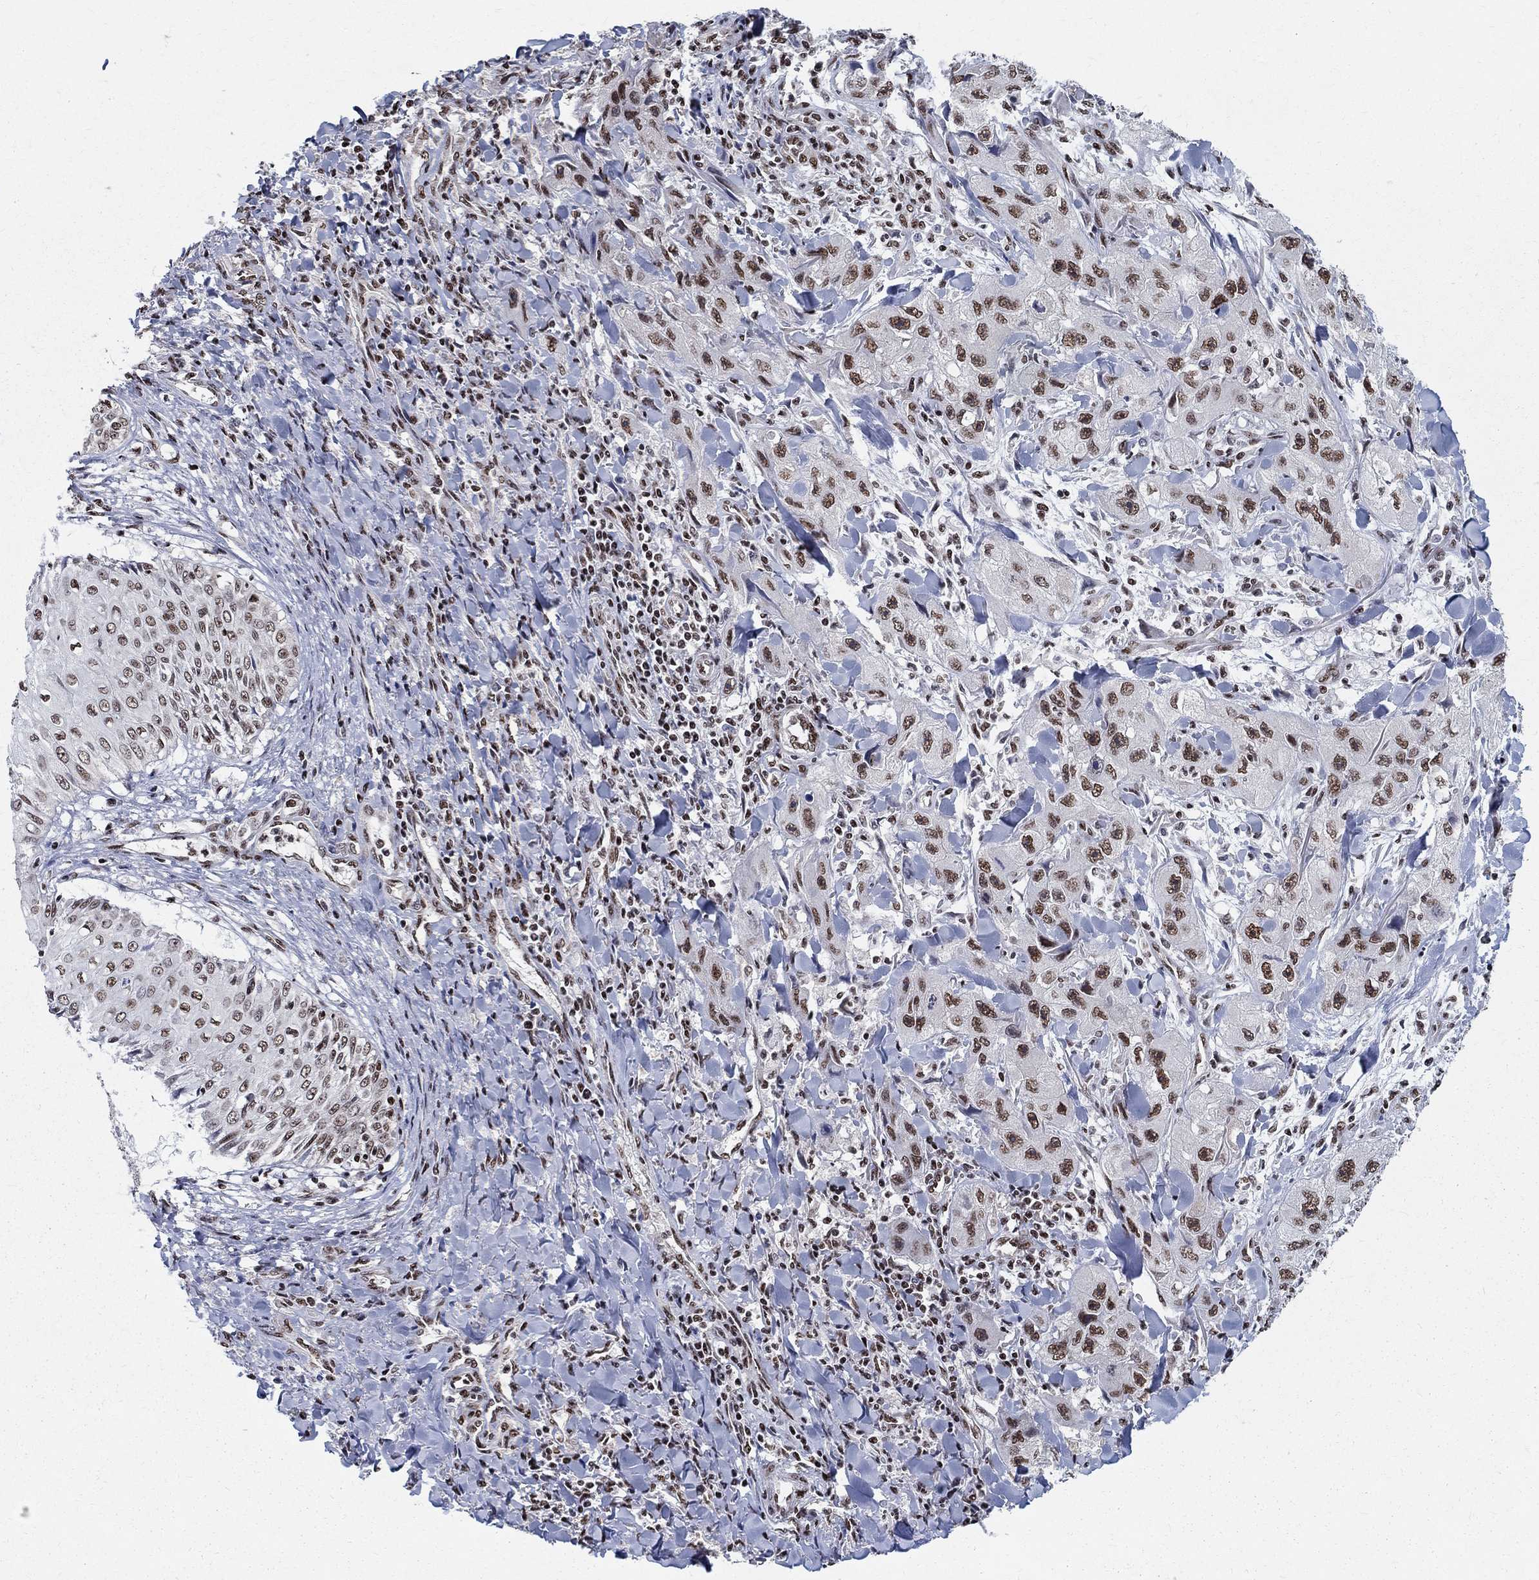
{"staining": {"intensity": "strong", "quantity": "25%-75%", "location": "nuclear"}, "tissue": "skin cancer", "cell_type": "Tumor cells", "image_type": "cancer", "snomed": [{"axis": "morphology", "description": "Squamous cell carcinoma, NOS"}, {"axis": "topography", "description": "Skin"}, {"axis": "topography", "description": "Subcutis"}], "caption": "Immunohistochemical staining of human squamous cell carcinoma (skin) displays strong nuclear protein expression in approximately 25%-75% of tumor cells.", "gene": "FBXO16", "patient": {"sex": "male", "age": 73}}